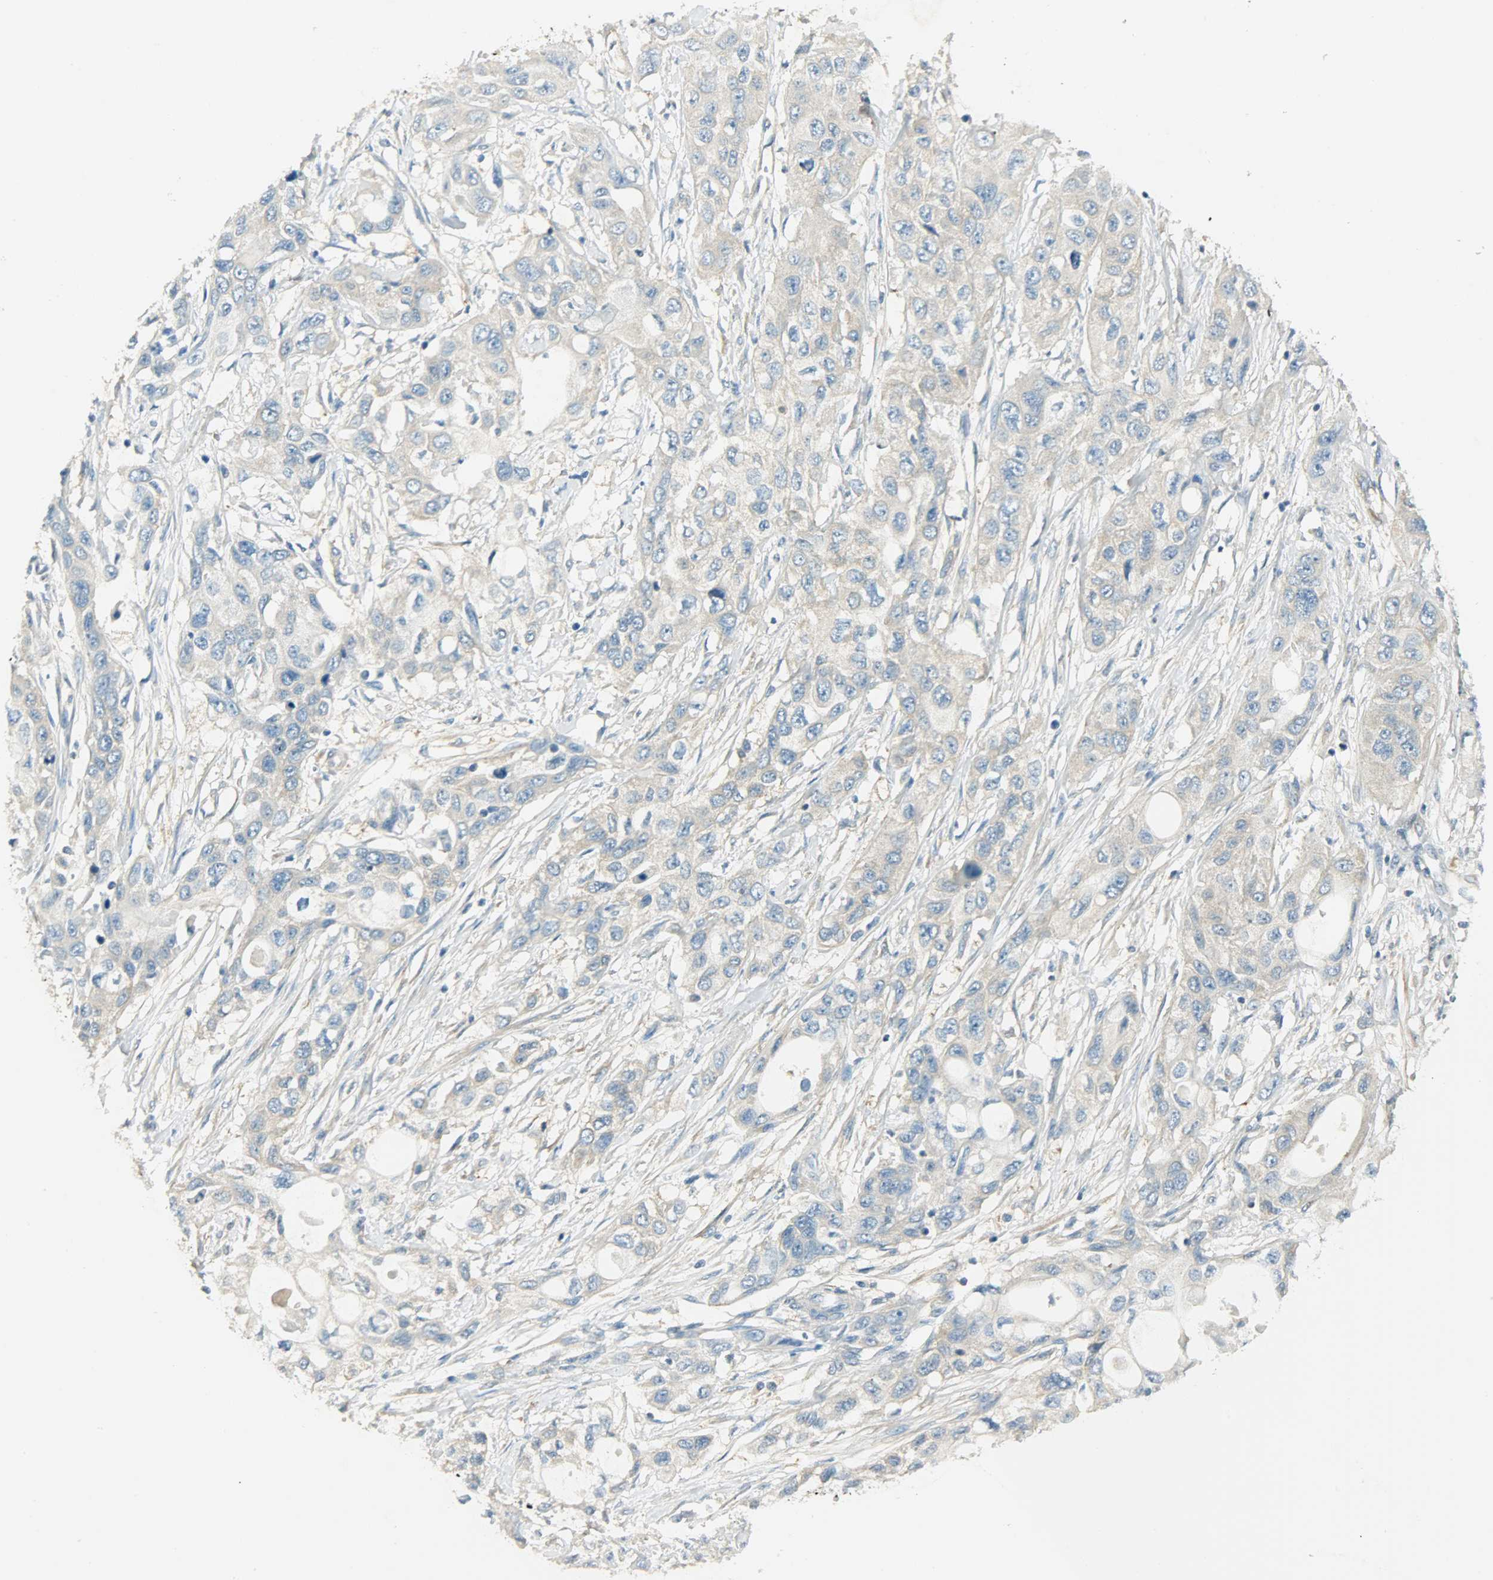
{"staining": {"intensity": "weak", "quantity": "<25%", "location": "cytoplasmic/membranous"}, "tissue": "pancreatic cancer", "cell_type": "Tumor cells", "image_type": "cancer", "snomed": [{"axis": "morphology", "description": "Adenocarcinoma, NOS"}, {"axis": "topography", "description": "Pancreas"}], "caption": "The immunohistochemistry (IHC) image has no significant positivity in tumor cells of pancreatic adenocarcinoma tissue.", "gene": "TSC22D2", "patient": {"sex": "female", "age": 70}}